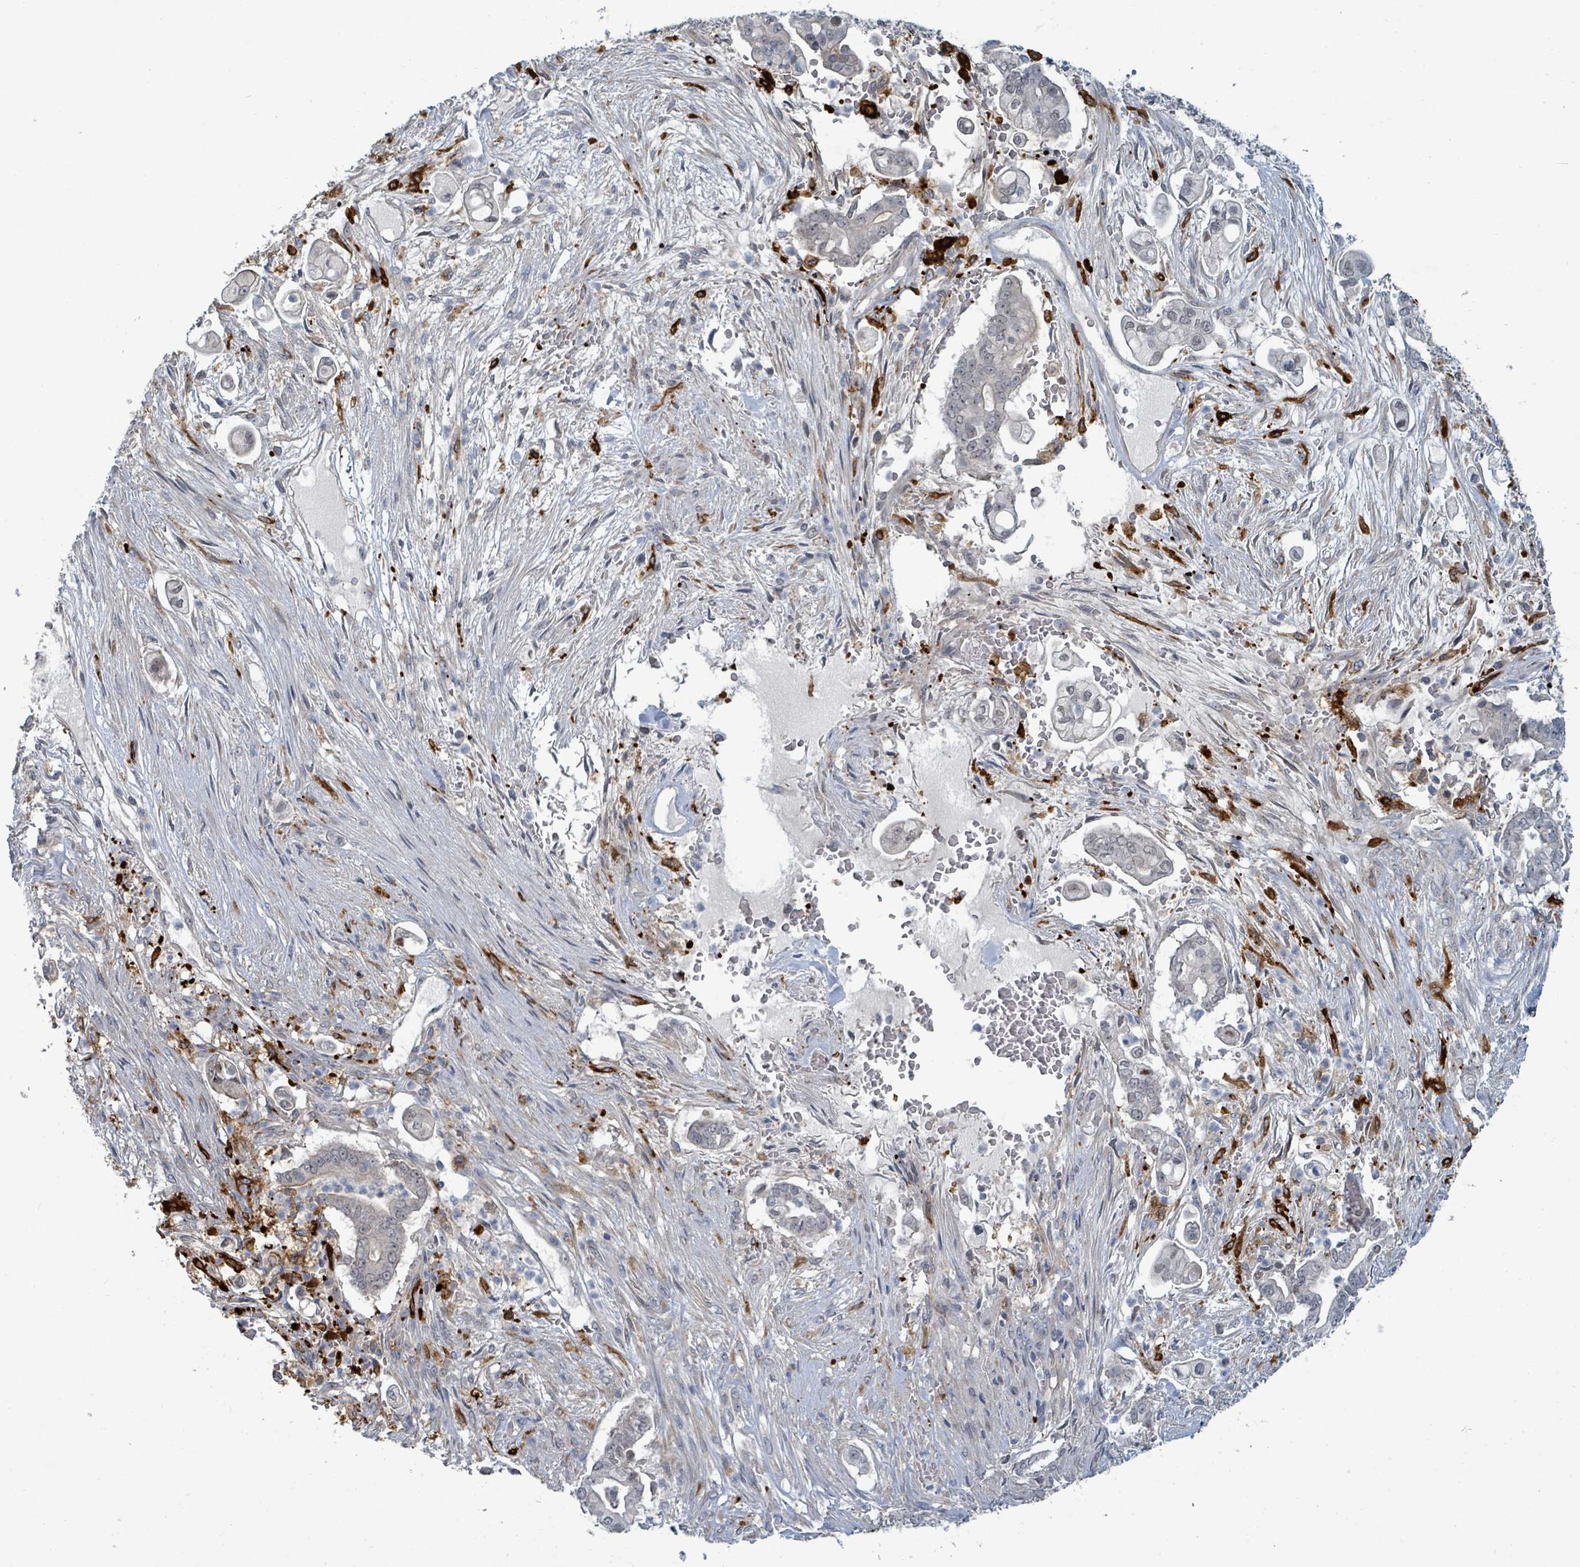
{"staining": {"intensity": "negative", "quantity": "none", "location": "none"}, "tissue": "pancreatic cancer", "cell_type": "Tumor cells", "image_type": "cancer", "snomed": [{"axis": "morphology", "description": "Adenocarcinoma, NOS"}, {"axis": "topography", "description": "Pancreas"}], "caption": "Protein analysis of pancreatic adenocarcinoma shows no significant positivity in tumor cells.", "gene": "TRDMT1", "patient": {"sex": "female", "age": 69}}